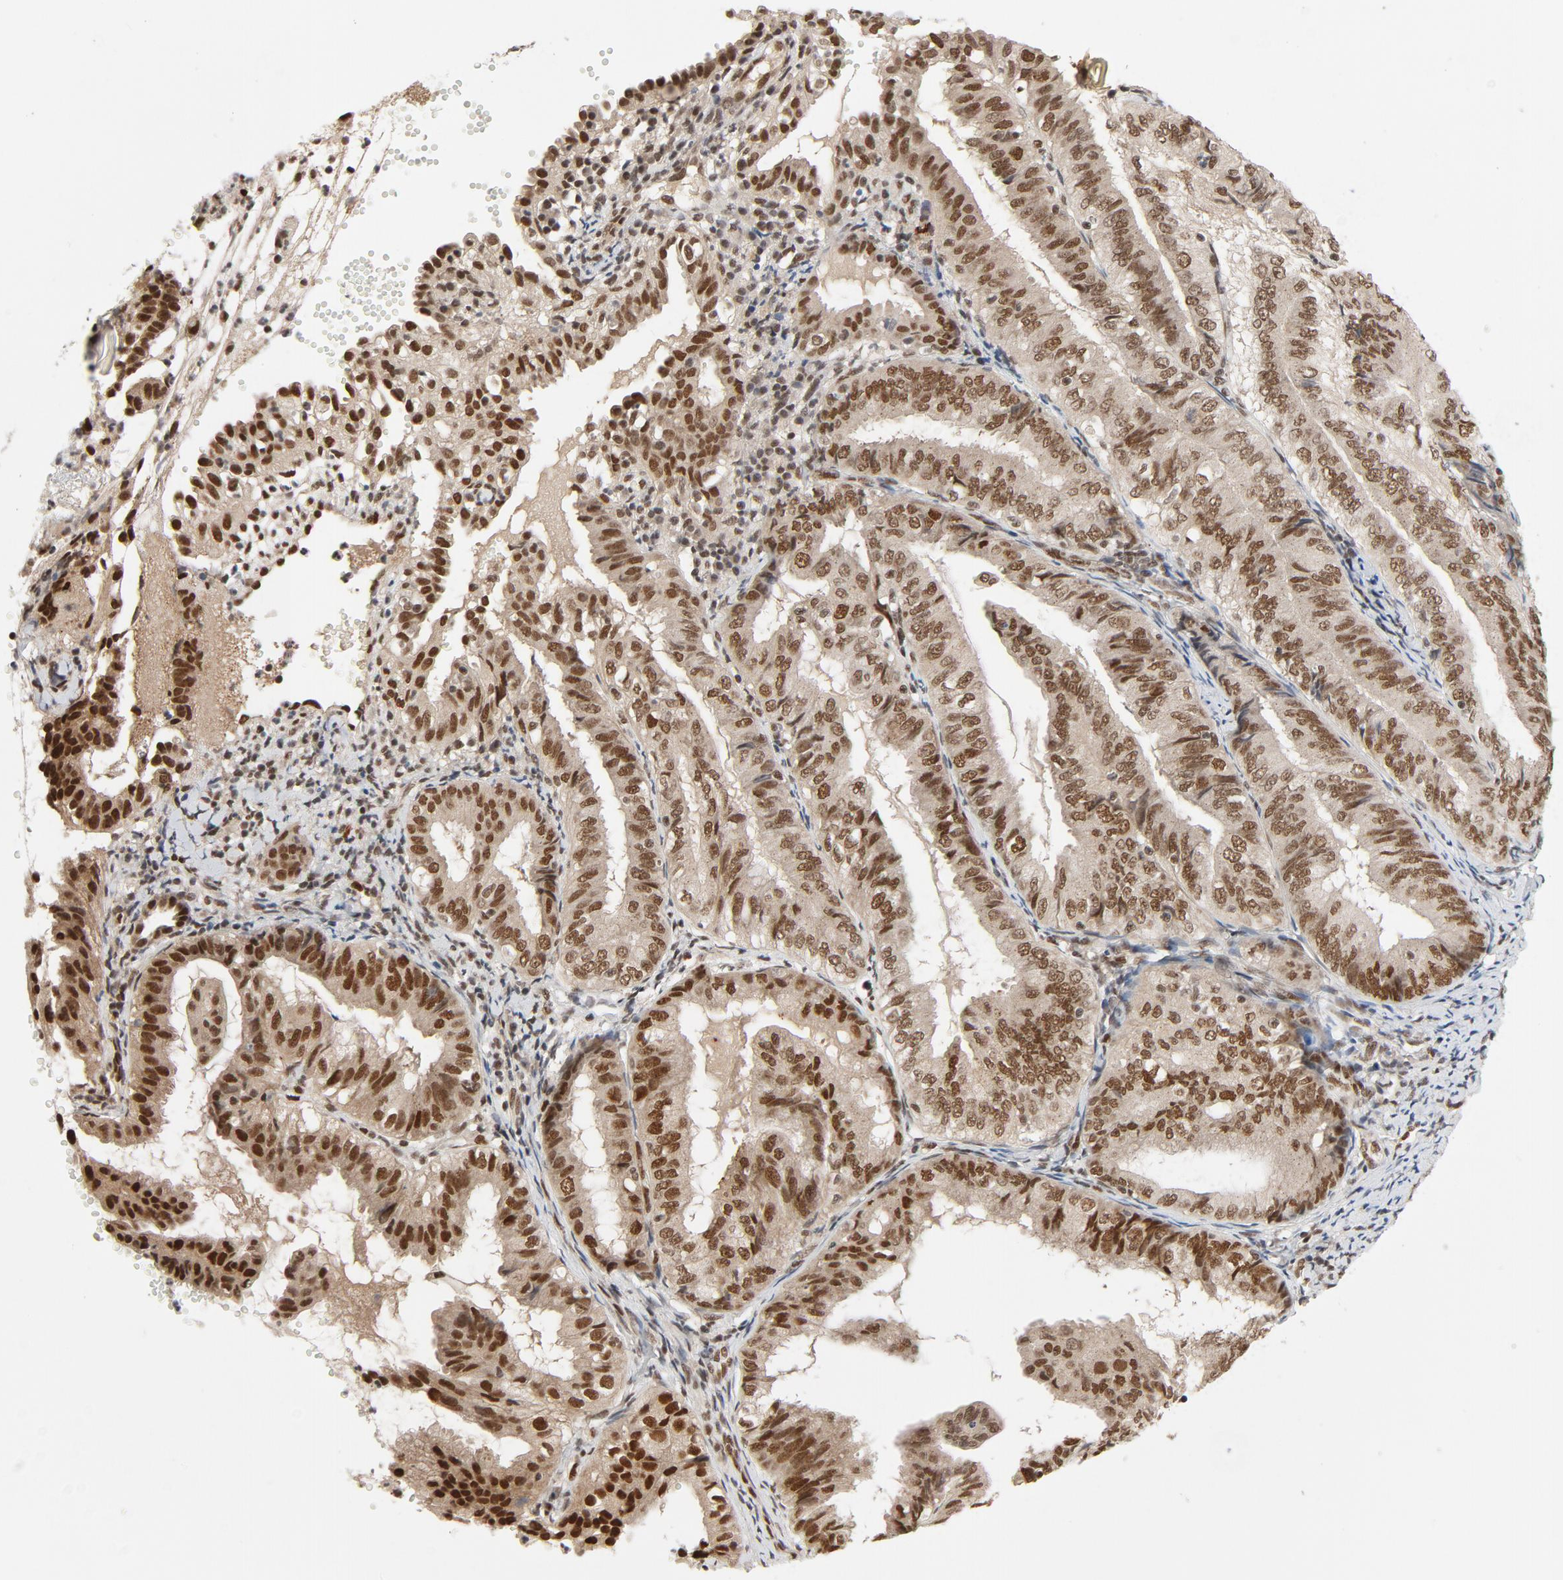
{"staining": {"intensity": "strong", "quantity": ">75%", "location": "nuclear"}, "tissue": "endometrial cancer", "cell_type": "Tumor cells", "image_type": "cancer", "snomed": [{"axis": "morphology", "description": "Adenocarcinoma, NOS"}, {"axis": "topography", "description": "Endometrium"}], "caption": "Brown immunohistochemical staining in endometrial cancer (adenocarcinoma) shows strong nuclear staining in approximately >75% of tumor cells.", "gene": "SMARCD1", "patient": {"sex": "female", "age": 66}}